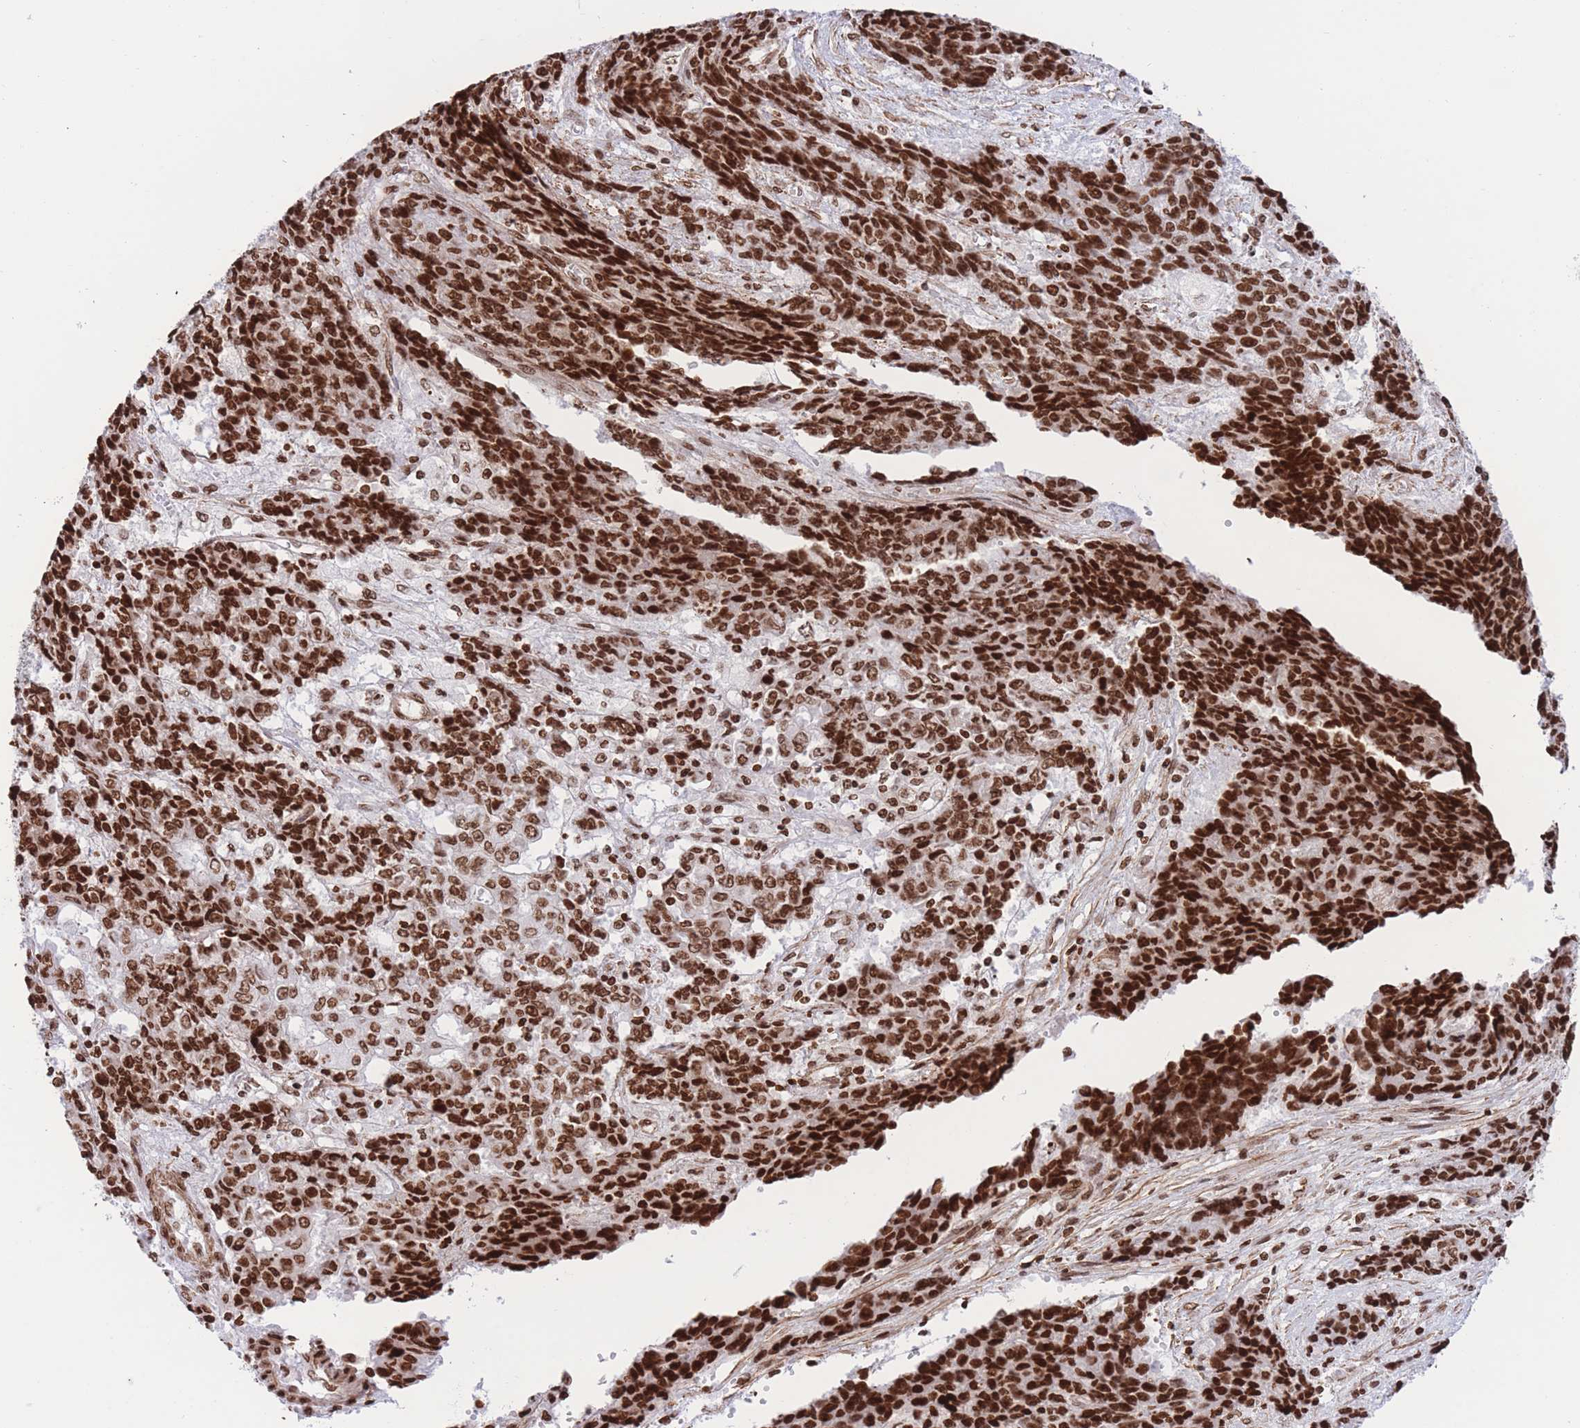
{"staining": {"intensity": "strong", "quantity": ">75%", "location": "nuclear"}, "tissue": "ovarian cancer", "cell_type": "Tumor cells", "image_type": "cancer", "snomed": [{"axis": "morphology", "description": "Carcinoma, endometroid"}, {"axis": "topography", "description": "Ovary"}], "caption": "About >75% of tumor cells in human ovarian endometroid carcinoma reveal strong nuclear protein positivity as visualized by brown immunohistochemical staining.", "gene": "H2BC11", "patient": {"sex": "female", "age": 42}}